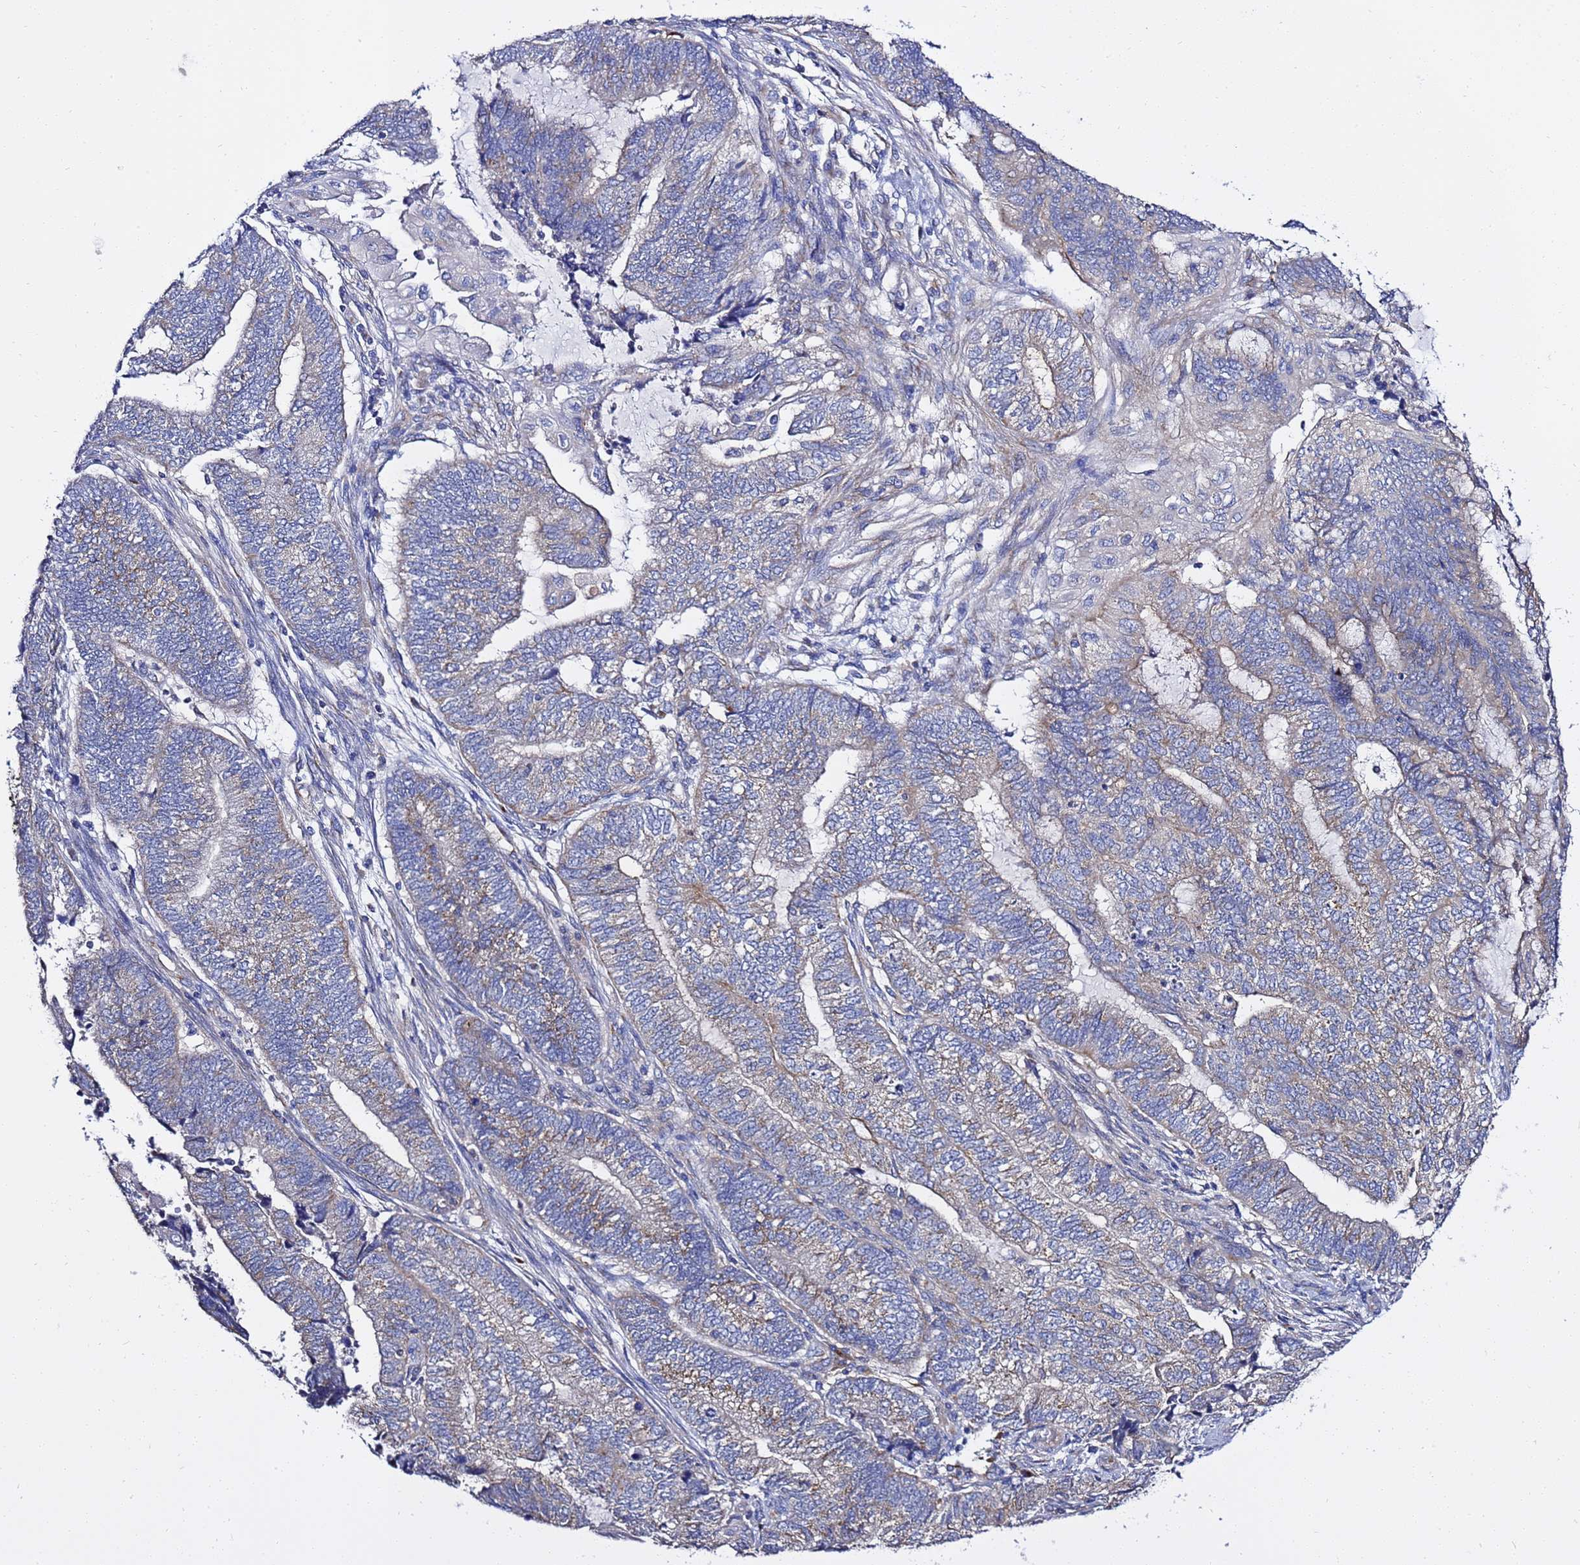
{"staining": {"intensity": "weak", "quantity": "25%-75%", "location": "cytoplasmic/membranous"}, "tissue": "endometrial cancer", "cell_type": "Tumor cells", "image_type": "cancer", "snomed": [{"axis": "morphology", "description": "Adenocarcinoma, NOS"}, {"axis": "topography", "description": "Uterus"}, {"axis": "topography", "description": "Endometrium"}], "caption": "The histopathology image shows a brown stain indicating the presence of a protein in the cytoplasmic/membranous of tumor cells in endometrial cancer.", "gene": "ANAPC1", "patient": {"sex": "female", "age": 70}}